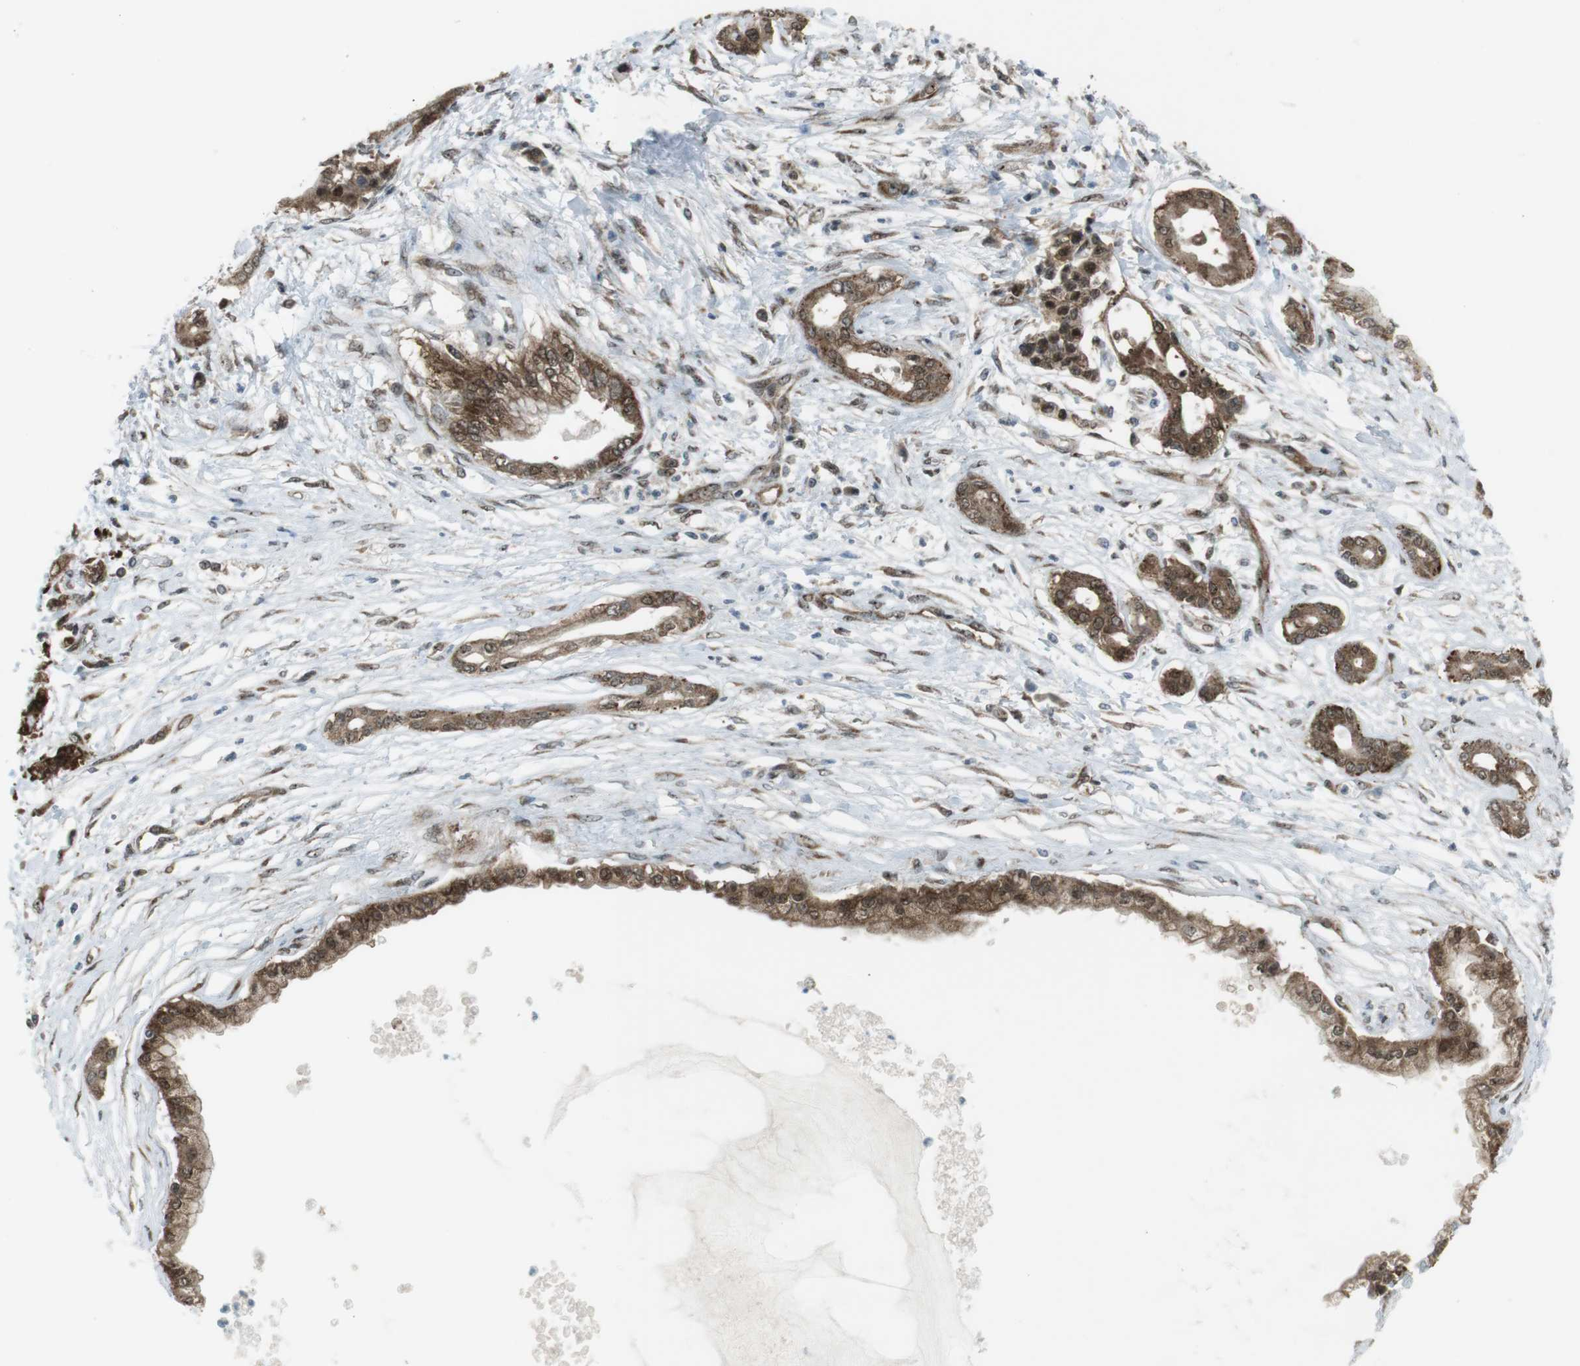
{"staining": {"intensity": "moderate", "quantity": ">75%", "location": "cytoplasmic/membranous,nuclear"}, "tissue": "pancreatic cancer", "cell_type": "Tumor cells", "image_type": "cancer", "snomed": [{"axis": "morphology", "description": "Adenocarcinoma, NOS"}, {"axis": "topography", "description": "Pancreas"}], "caption": "Approximately >75% of tumor cells in human pancreatic cancer display moderate cytoplasmic/membranous and nuclear protein staining as visualized by brown immunohistochemical staining.", "gene": "CSNK1D", "patient": {"sex": "male", "age": 56}}